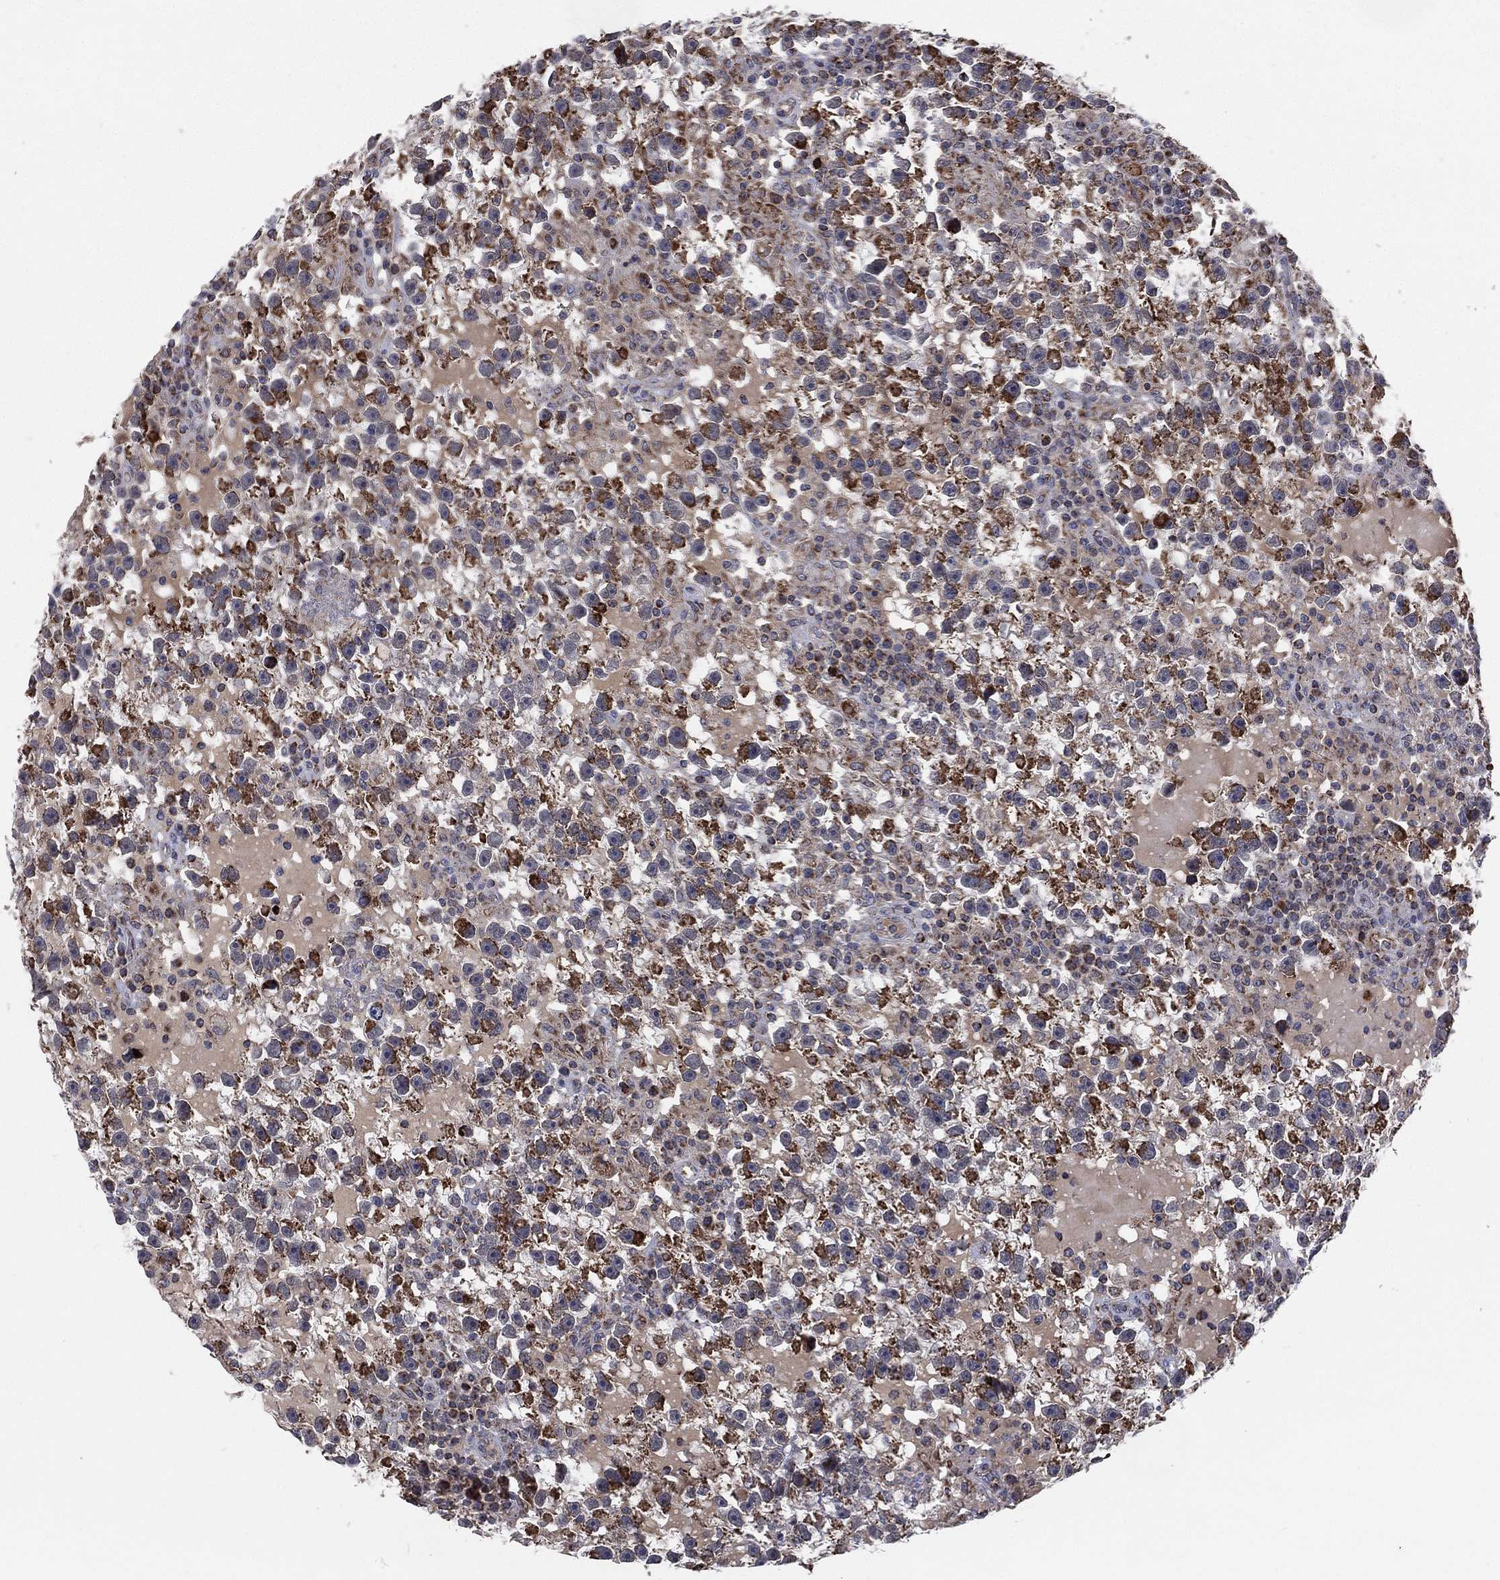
{"staining": {"intensity": "moderate", "quantity": "25%-75%", "location": "cytoplasmic/membranous"}, "tissue": "testis cancer", "cell_type": "Tumor cells", "image_type": "cancer", "snomed": [{"axis": "morphology", "description": "Seminoma, NOS"}, {"axis": "topography", "description": "Testis"}], "caption": "About 25%-75% of tumor cells in testis seminoma display moderate cytoplasmic/membranous protein expression as visualized by brown immunohistochemical staining.", "gene": "PSMG4", "patient": {"sex": "male", "age": 47}}